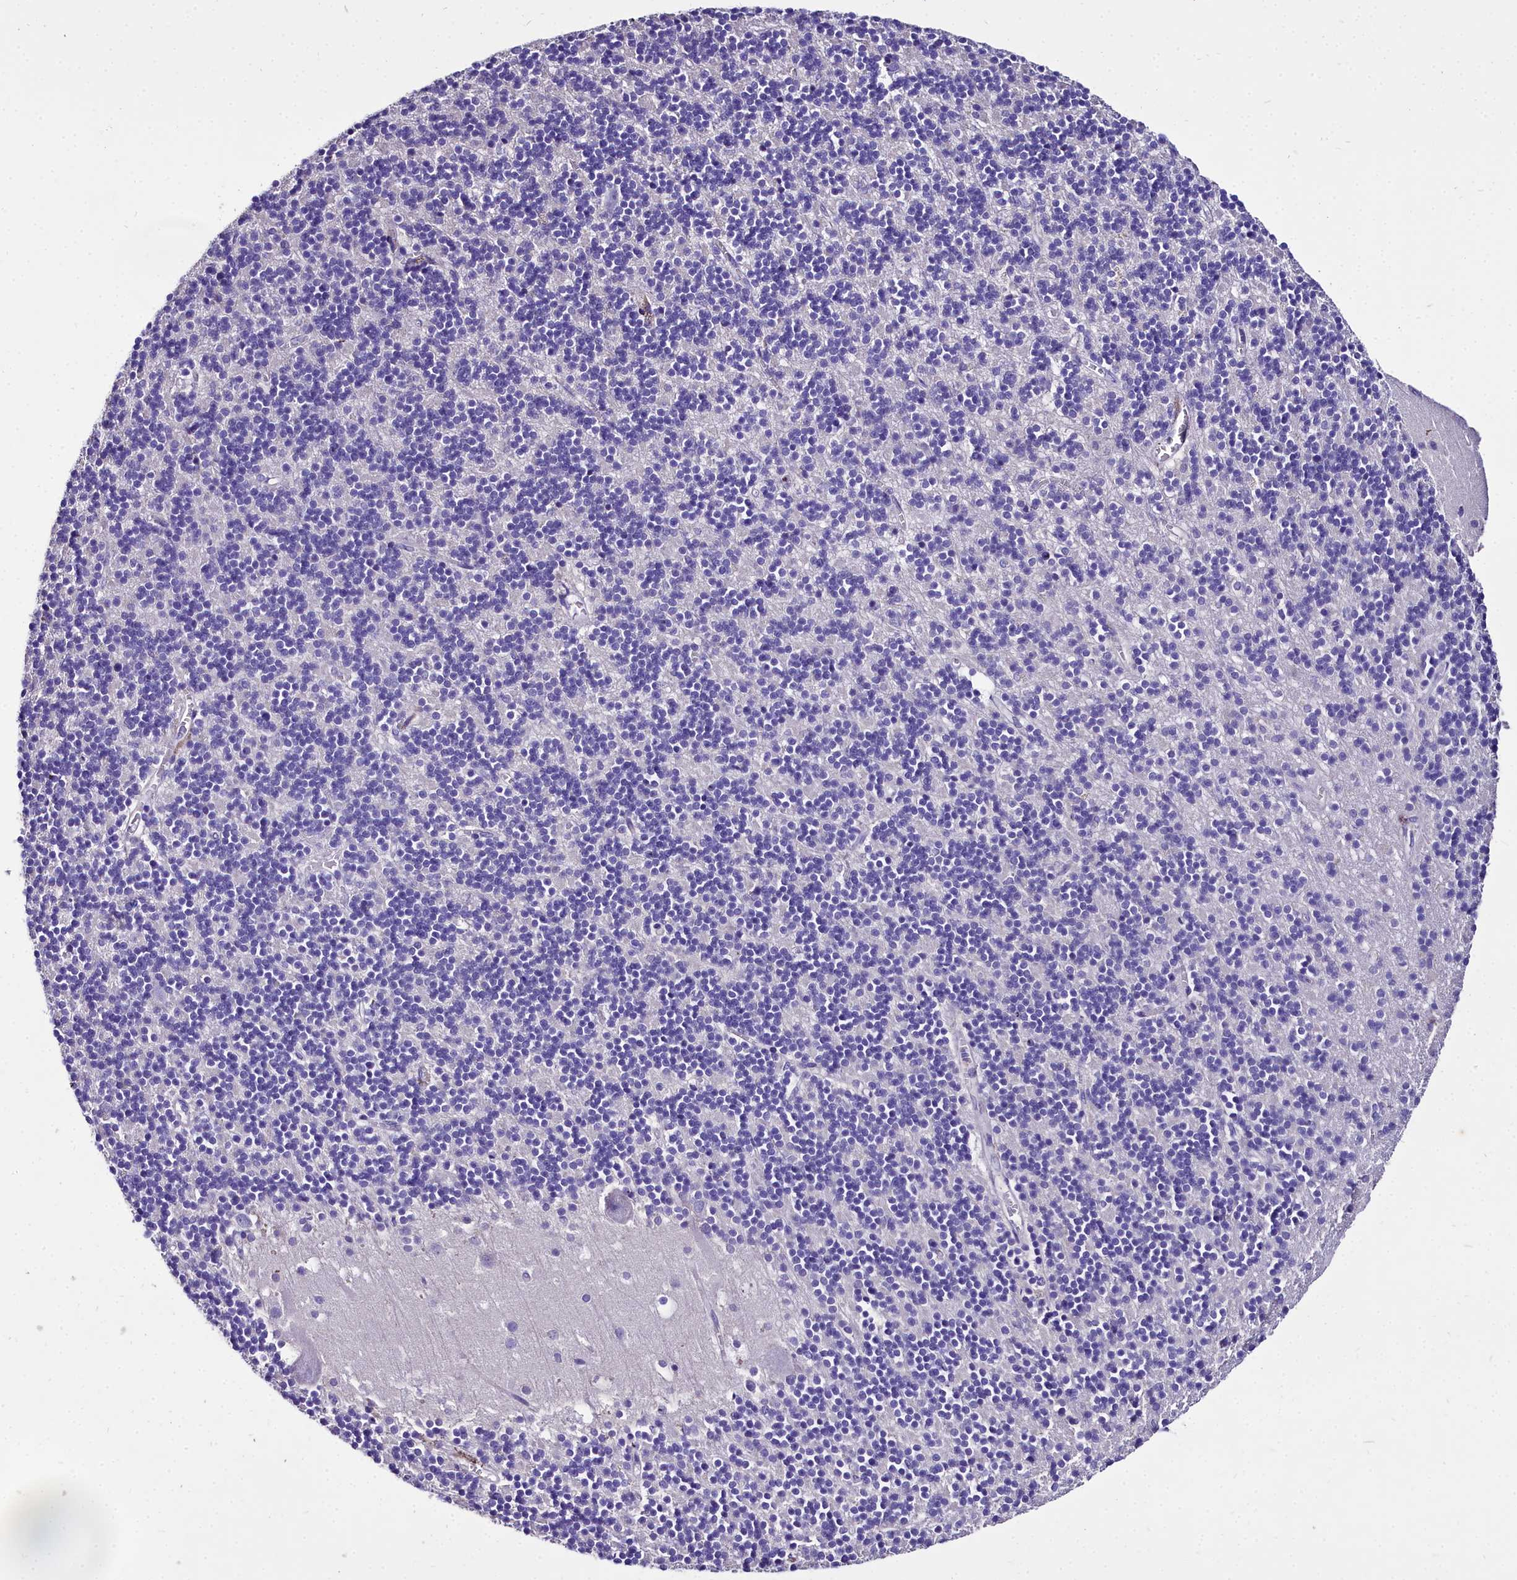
{"staining": {"intensity": "negative", "quantity": "none", "location": "none"}, "tissue": "cerebellum", "cell_type": "Cells in granular layer", "image_type": "normal", "snomed": [{"axis": "morphology", "description": "Normal tissue, NOS"}, {"axis": "topography", "description": "Cerebellum"}], "caption": "DAB immunohistochemical staining of unremarkable cerebellum exhibits no significant expression in cells in granular layer. The staining was performed using DAB to visualize the protein expression in brown, while the nuclei were stained in blue with hematoxylin (Magnification: 20x).", "gene": "MS4A18", "patient": {"sex": "male", "age": 54}}